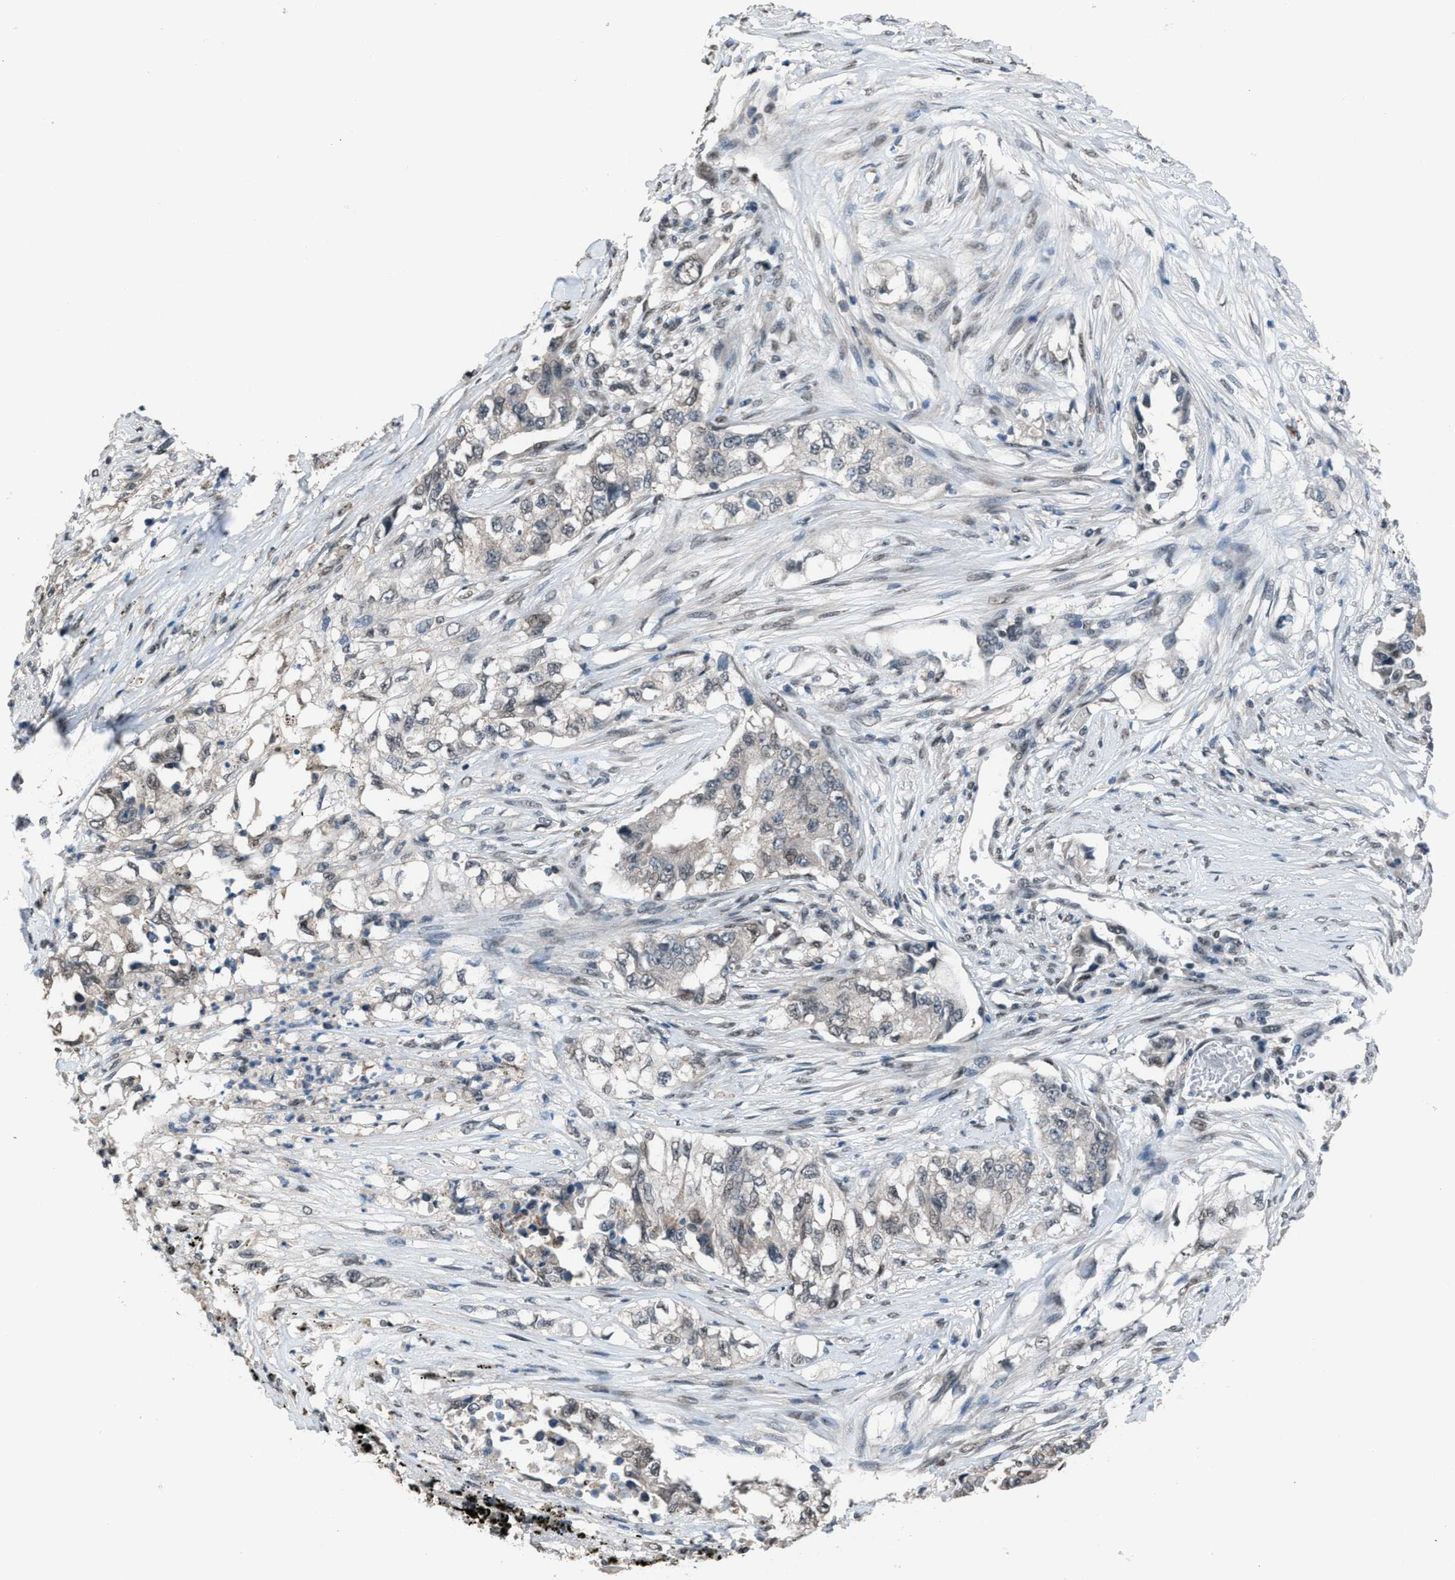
{"staining": {"intensity": "weak", "quantity": "<25%", "location": "nuclear"}, "tissue": "lung cancer", "cell_type": "Tumor cells", "image_type": "cancer", "snomed": [{"axis": "morphology", "description": "Adenocarcinoma, NOS"}, {"axis": "topography", "description": "Lung"}], "caption": "Immunohistochemistry histopathology image of neoplastic tissue: lung cancer (adenocarcinoma) stained with DAB exhibits no significant protein positivity in tumor cells.", "gene": "ZNF276", "patient": {"sex": "female", "age": 51}}